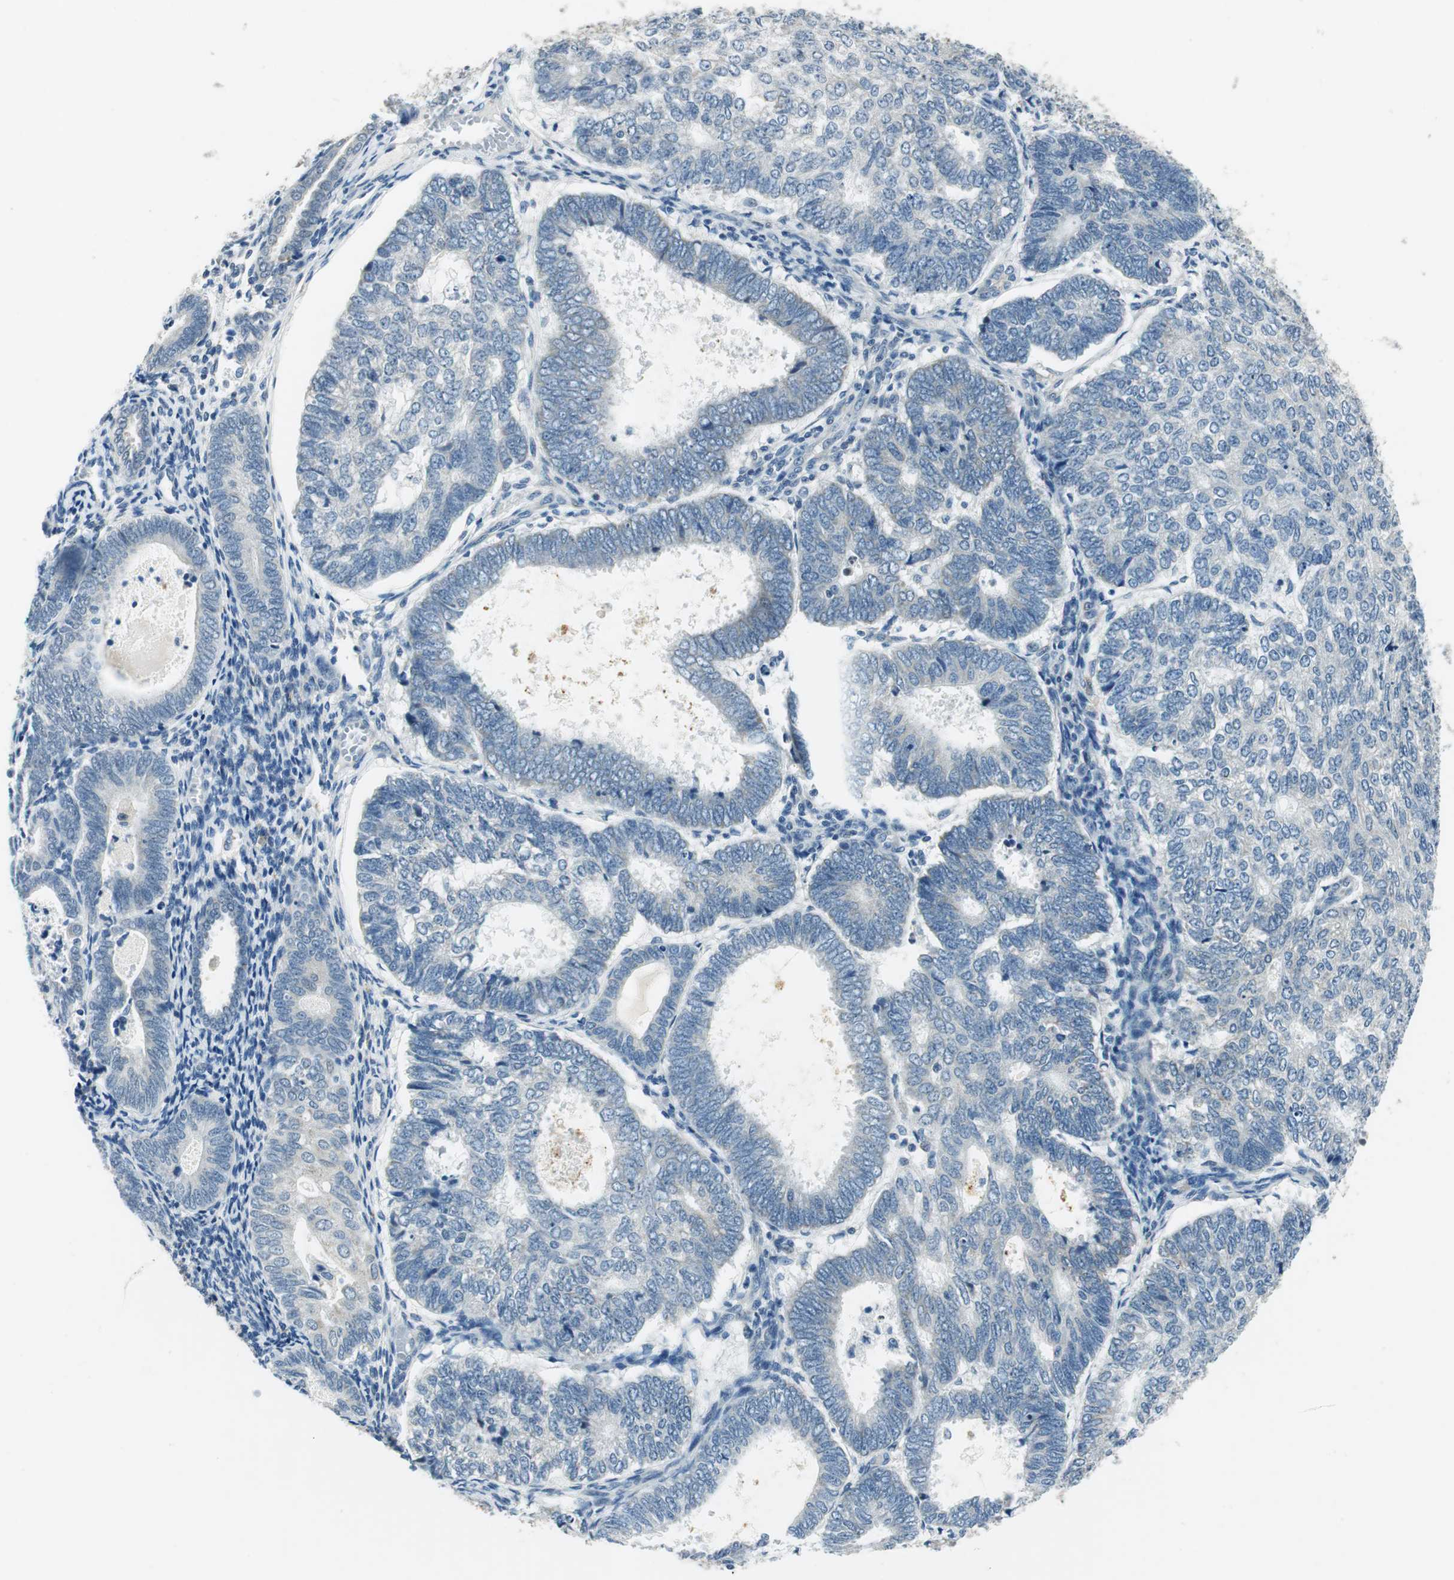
{"staining": {"intensity": "weak", "quantity": "<25%", "location": "nuclear"}, "tissue": "endometrial cancer", "cell_type": "Tumor cells", "image_type": "cancer", "snomed": [{"axis": "morphology", "description": "Adenocarcinoma, NOS"}, {"axis": "topography", "description": "Uterus"}], "caption": "A photomicrograph of endometrial cancer stained for a protein reveals no brown staining in tumor cells. (DAB (3,3'-diaminobenzidine) immunohistochemistry (IHC) with hematoxylin counter stain).", "gene": "ME1", "patient": {"sex": "female", "age": 60}}